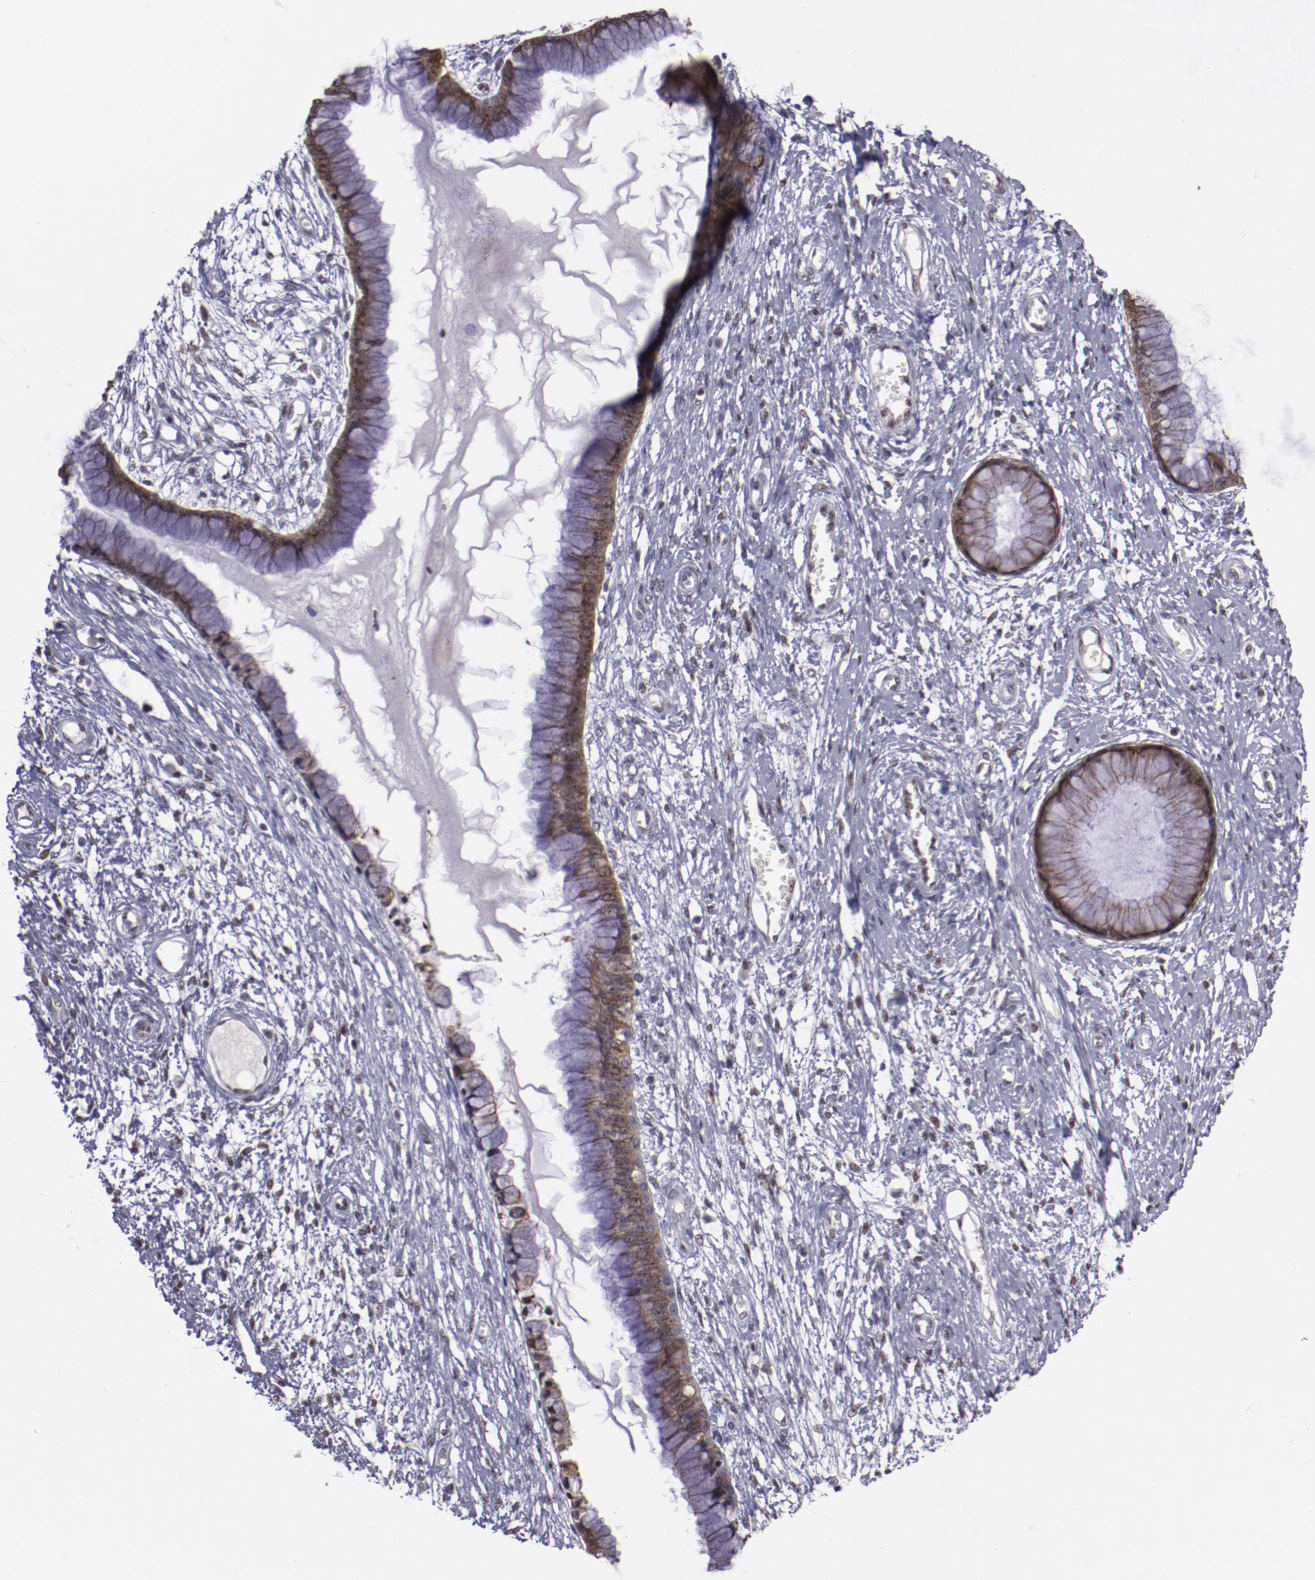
{"staining": {"intensity": "moderate", "quantity": ">75%", "location": "cytoplasmic/membranous,nuclear"}, "tissue": "cervix", "cell_type": "Glandular cells", "image_type": "normal", "snomed": [{"axis": "morphology", "description": "Normal tissue, NOS"}, {"axis": "topography", "description": "Cervix"}], "caption": "Protein expression analysis of unremarkable cervix reveals moderate cytoplasmic/membranous,nuclear positivity in approximately >75% of glandular cells.", "gene": "DDX24", "patient": {"sex": "female", "age": 55}}